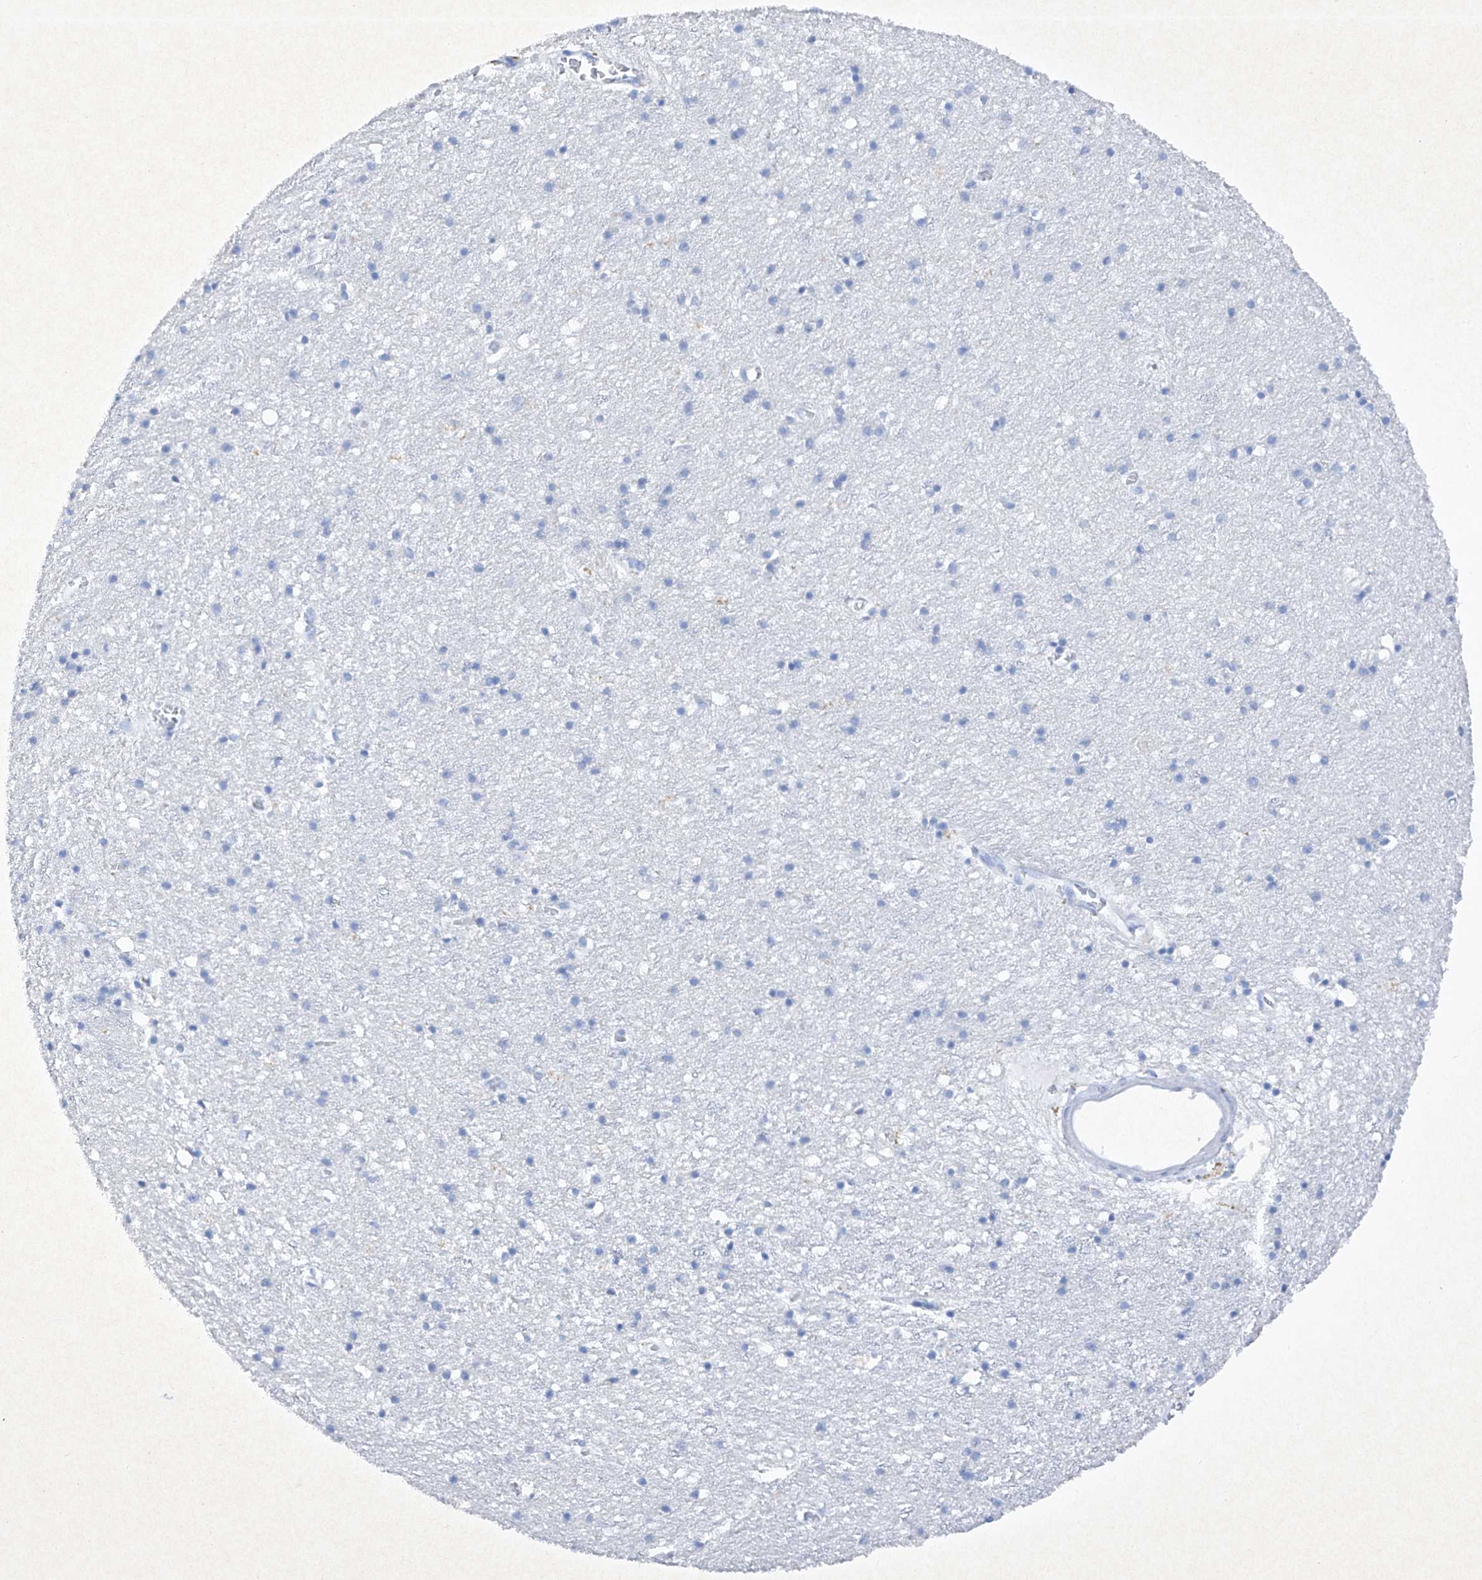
{"staining": {"intensity": "negative", "quantity": "none", "location": "none"}, "tissue": "cerebral cortex", "cell_type": "Endothelial cells", "image_type": "normal", "snomed": [{"axis": "morphology", "description": "Normal tissue, NOS"}, {"axis": "topography", "description": "Cerebral cortex"}], "caption": "This is a photomicrograph of IHC staining of normal cerebral cortex, which shows no positivity in endothelial cells.", "gene": "BARX2", "patient": {"sex": "female", "age": 64}}